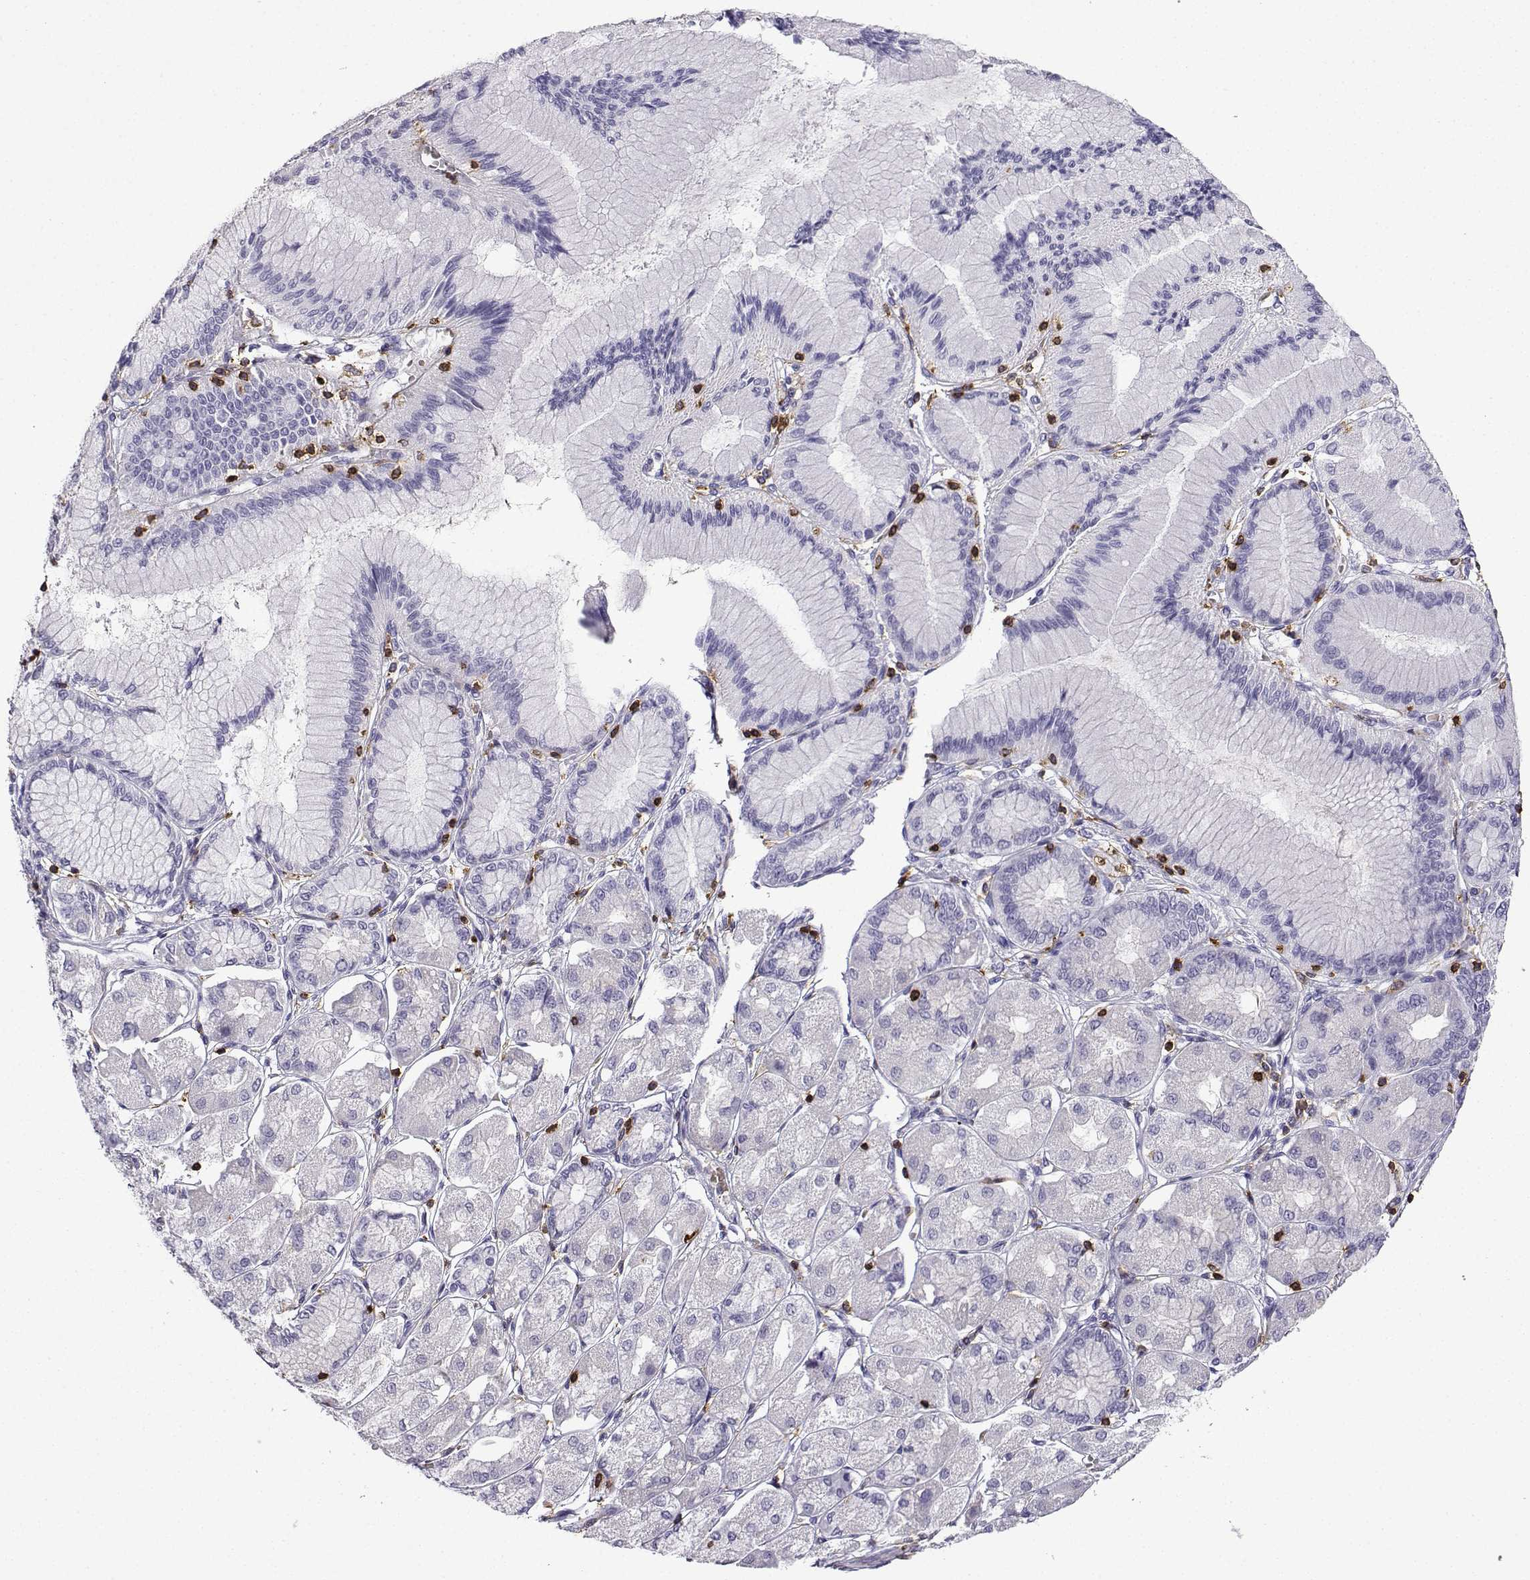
{"staining": {"intensity": "negative", "quantity": "none", "location": "none"}, "tissue": "stomach cancer", "cell_type": "Tumor cells", "image_type": "cancer", "snomed": [{"axis": "morphology", "description": "Normal tissue, NOS"}, {"axis": "morphology", "description": "Adenocarcinoma, NOS"}, {"axis": "morphology", "description": "Adenocarcinoma, High grade"}, {"axis": "topography", "description": "Stomach, upper"}, {"axis": "topography", "description": "Stomach"}], "caption": "Immunohistochemistry (IHC) histopathology image of neoplastic tissue: human adenocarcinoma (high-grade) (stomach) stained with DAB (3,3'-diaminobenzidine) demonstrates no significant protein expression in tumor cells. (DAB IHC with hematoxylin counter stain).", "gene": "DOCK10", "patient": {"sex": "female", "age": 65}}